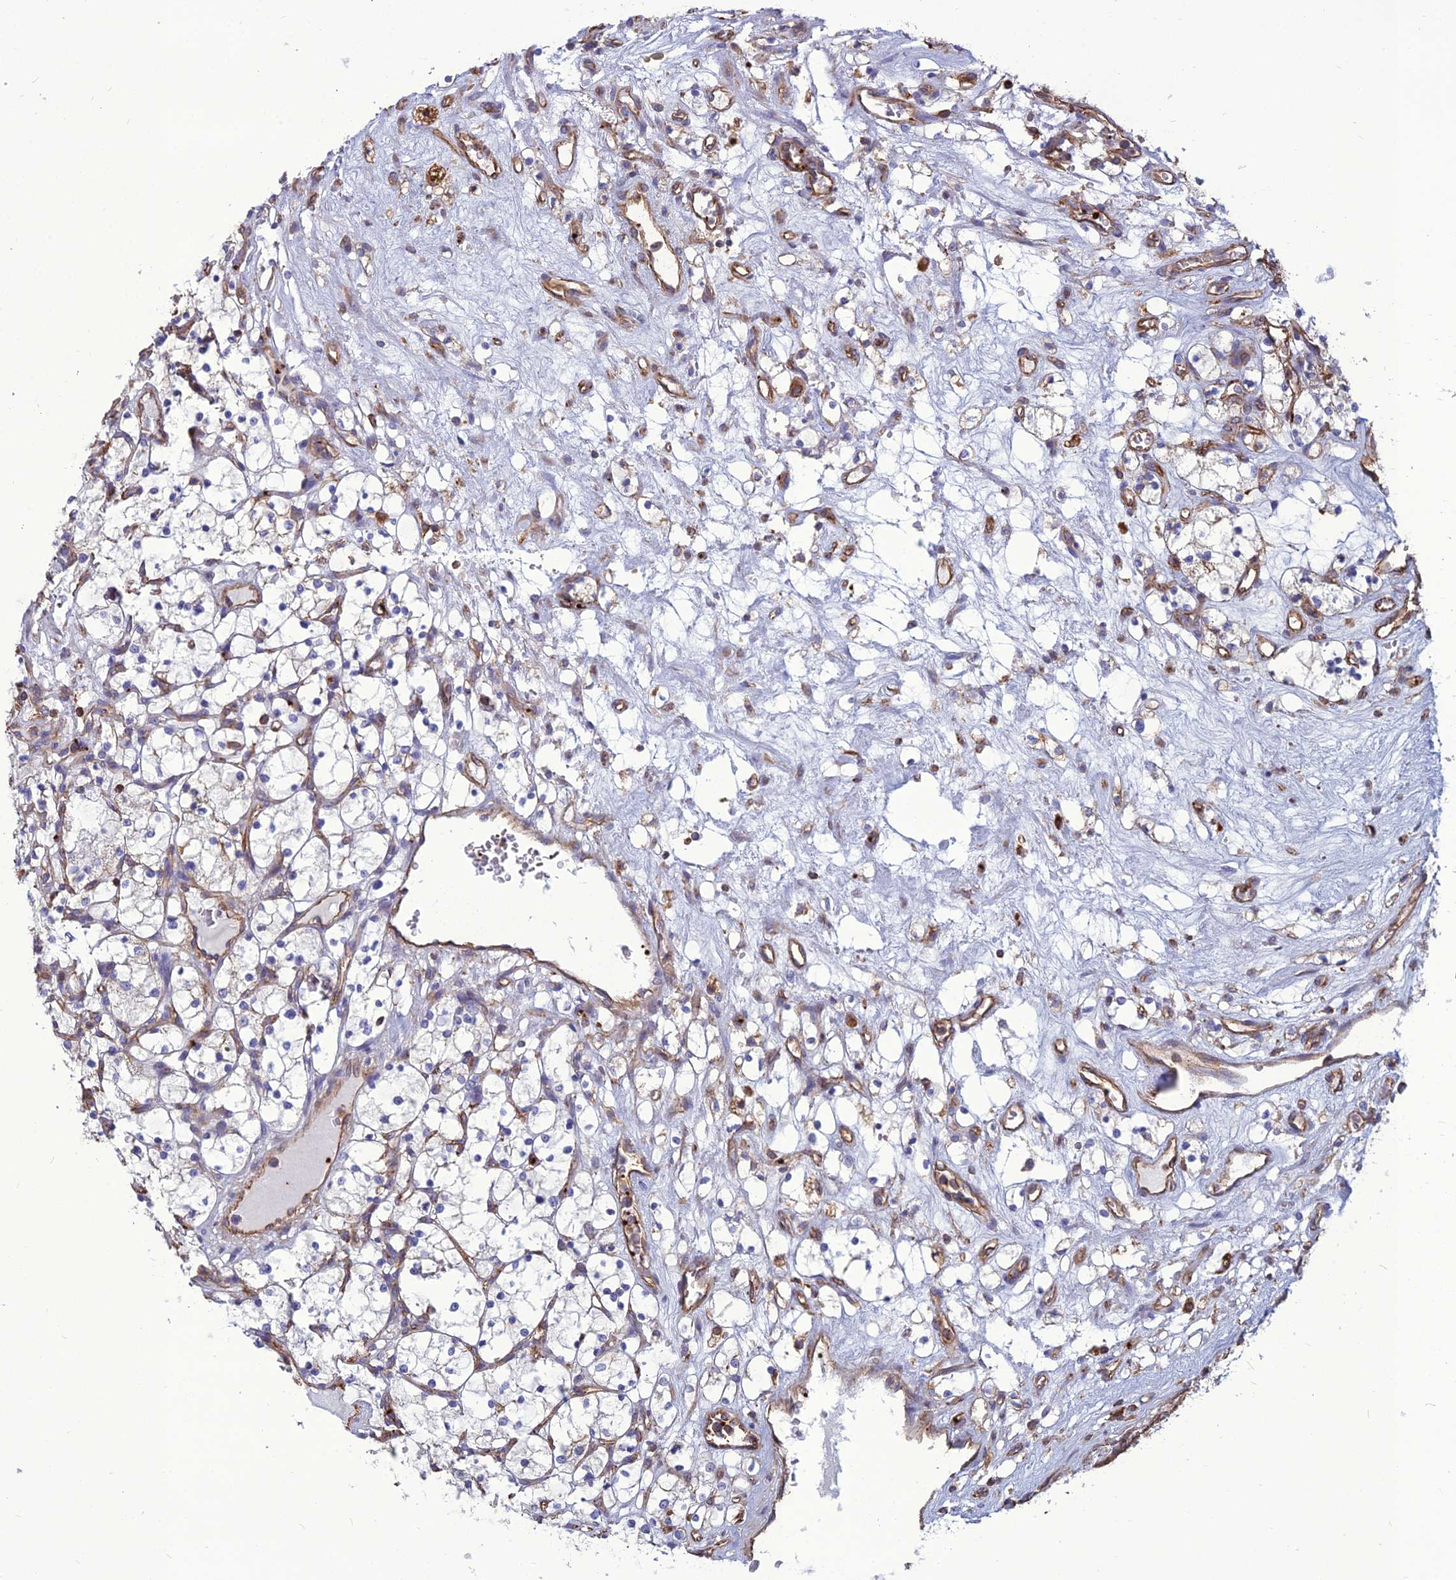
{"staining": {"intensity": "negative", "quantity": "none", "location": "none"}, "tissue": "renal cancer", "cell_type": "Tumor cells", "image_type": "cancer", "snomed": [{"axis": "morphology", "description": "Adenocarcinoma, NOS"}, {"axis": "topography", "description": "Kidney"}], "caption": "Tumor cells show no significant positivity in renal cancer. (DAB (3,3'-diaminobenzidine) IHC with hematoxylin counter stain).", "gene": "PSMD11", "patient": {"sex": "female", "age": 69}}